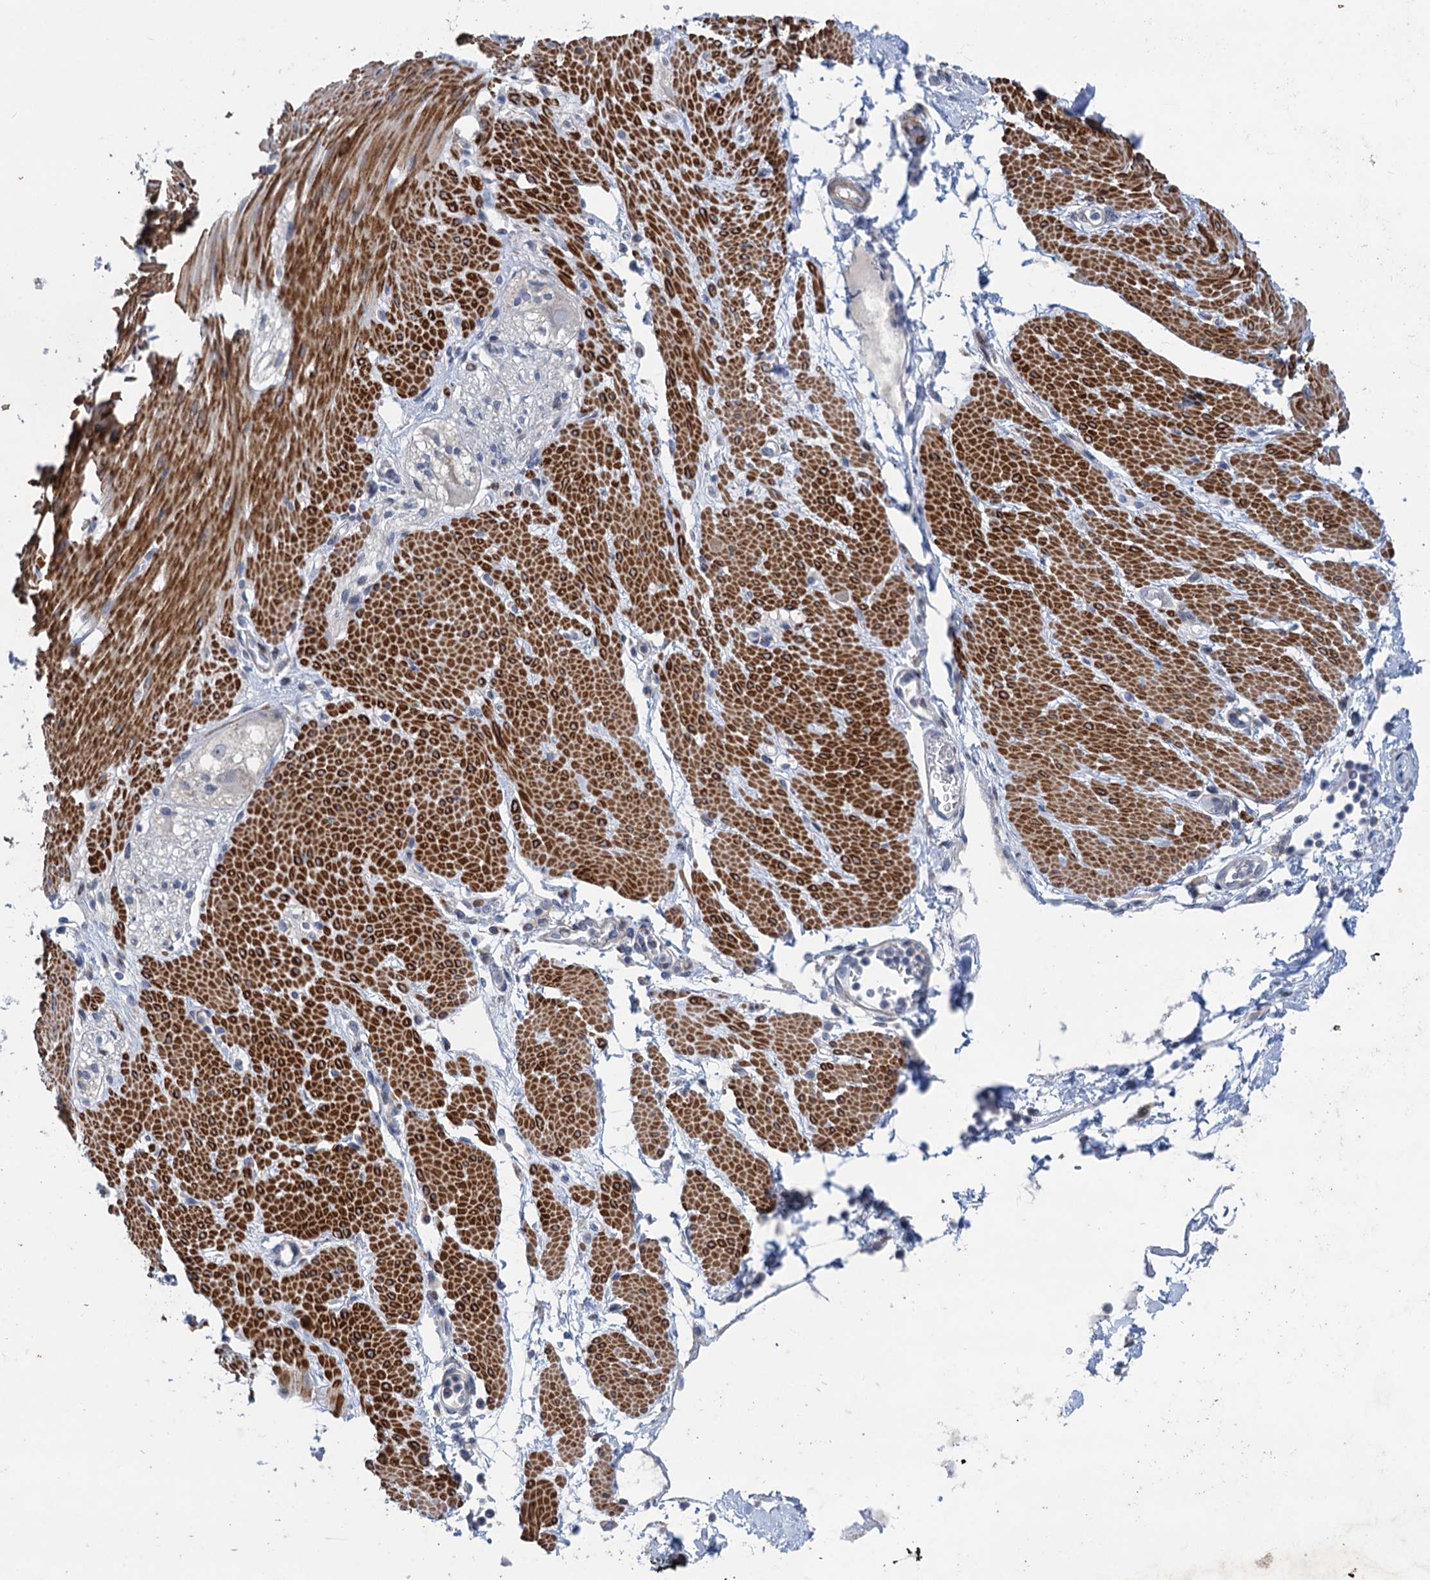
{"staining": {"intensity": "negative", "quantity": "none", "location": "none"}, "tissue": "adipose tissue", "cell_type": "Adipocytes", "image_type": "normal", "snomed": [{"axis": "morphology", "description": "Normal tissue, NOS"}, {"axis": "morphology", "description": "Adenocarcinoma, NOS"}, {"axis": "topography", "description": "Duodenum"}, {"axis": "topography", "description": "Peripheral nerve tissue"}], "caption": "A high-resolution image shows IHC staining of unremarkable adipose tissue, which displays no significant positivity in adipocytes. (DAB immunohistochemistry (IHC), high magnification).", "gene": "ESYT3", "patient": {"sex": "female", "age": 60}}